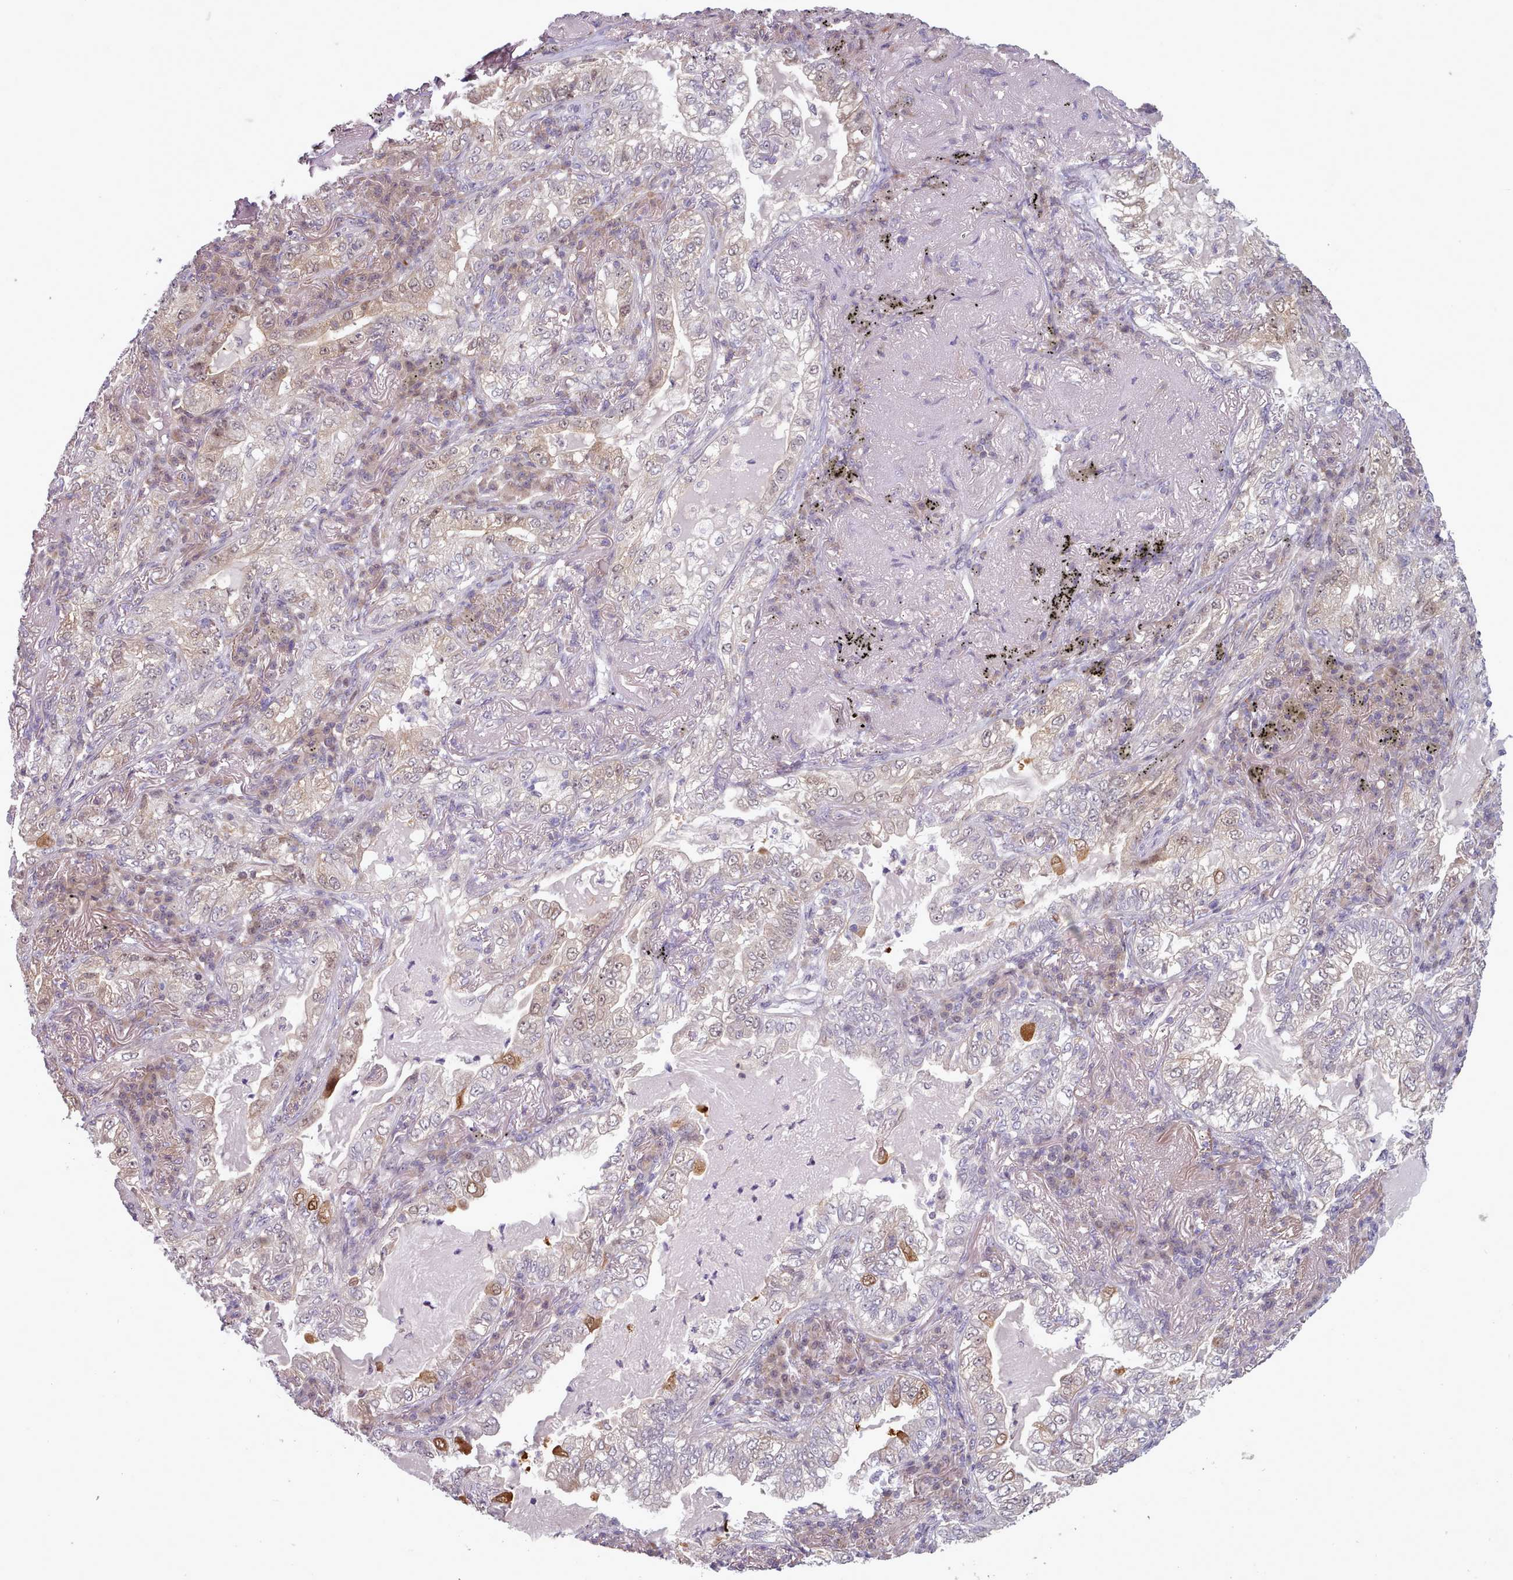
{"staining": {"intensity": "moderate", "quantity": "<25%", "location": "nuclear"}, "tissue": "lung cancer", "cell_type": "Tumor cells", "image_type": "cancer", "snomed": [{"axis": "morphology", "description": "Adenocarcinoma, NOS"}, {"axis": "topography", "description": "Lung"}], "caption": "Immunohistochemical staining of lung adenocarcinoma reveals low levels of moderate nuclear protein expression in approximately <25% of tumor cells.", "gene": "CLNS1A", "patient": {"sex": "female", "age": 73}}